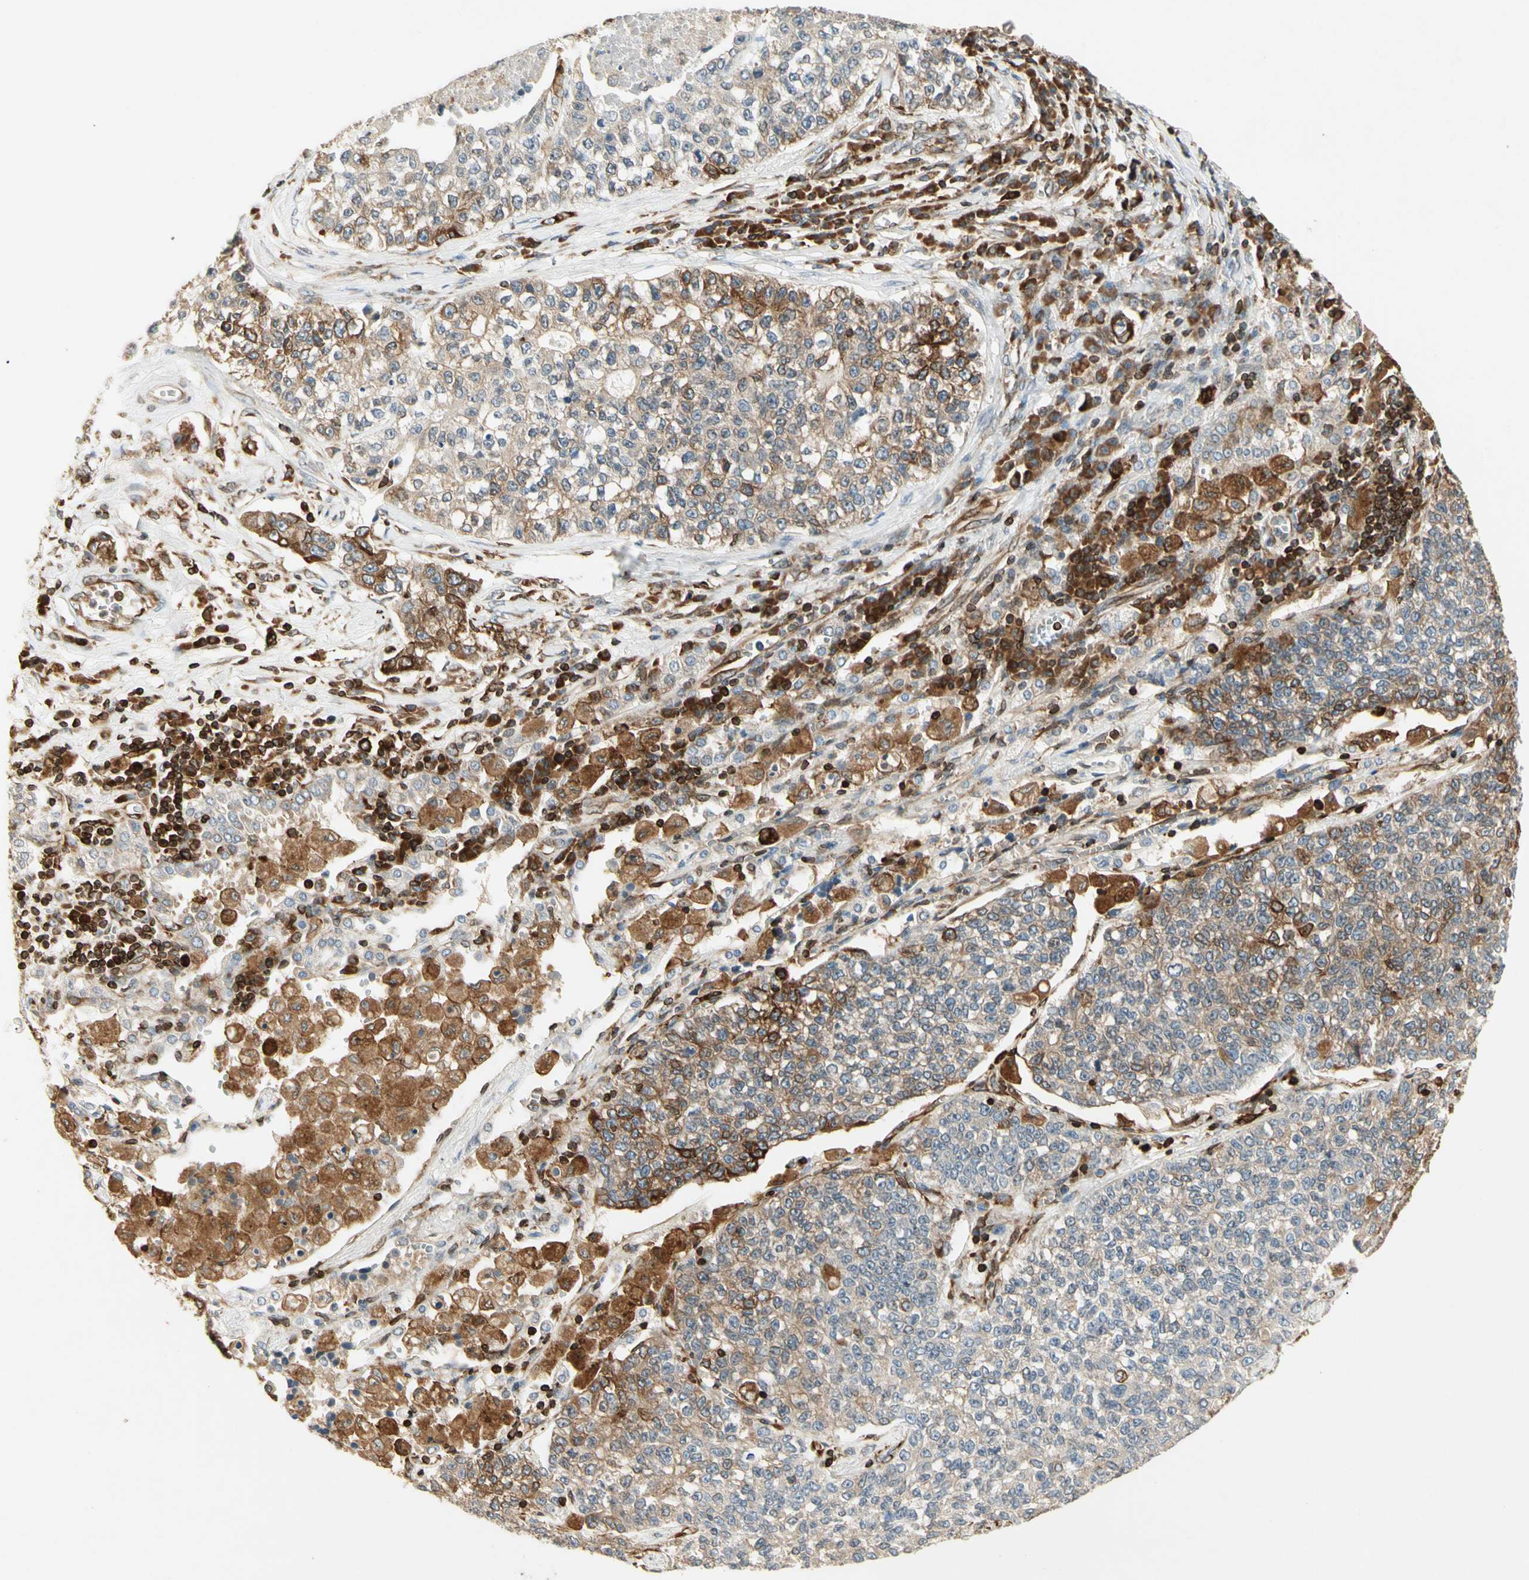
{"staining": {"intensity": "moderate", "quantity": ">75%", "location": "cytoplasmic/membranous"}, "tissue": "lung cancer", "cell_type": "Tumor cells", "image_type": "cancer", "snomed": [{"axis": "morphology", "description": "Adenocarcinoma, NOS"}, {"axis": "topography", "description": "Lung"}], "caption": "Tumor cells display medium levels of moderate cytoplasmic/membranous positivity in about >75% of cells in human lung cancer.", "gene": "TAPBP", "patient": {"sex": "male", "age": 49}}